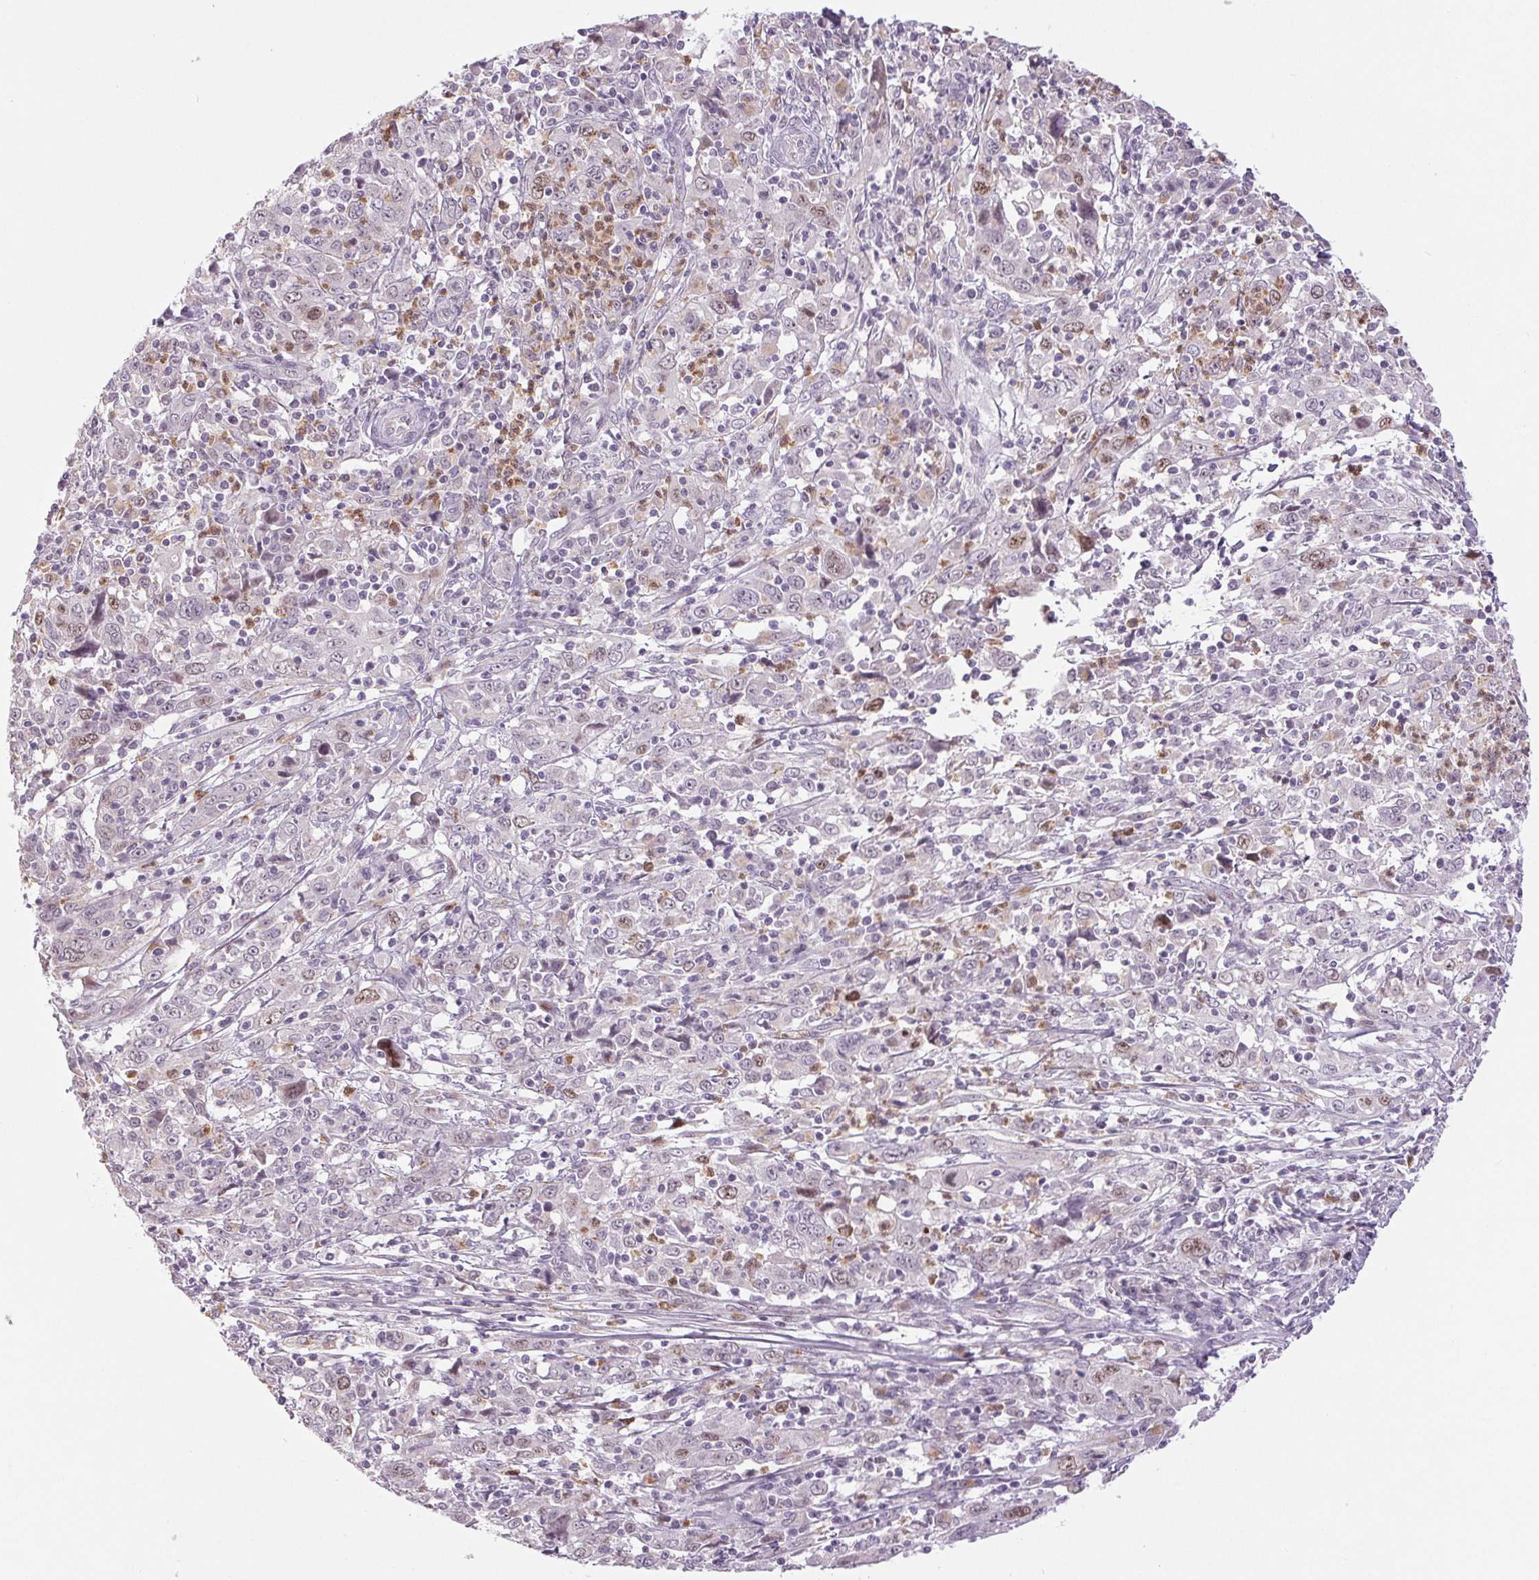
{"staining": {"intensity": "negative", "quantity": "none", "location": "none"}, "tissue": "cervical cancer", "cell_type": "Tumor cells", "image_type": "cancer", "snomed": [{"axis": "morphology", "description": "Squamous cell carcinoma, NOS"}, {"axis": "topography", "description": "Cervix"}], "caption": "There is no significant expression in tumor cells of cervical squamous cell carcinoma.", "gene": "SMIM6", "patient": {"sex": "female", "age": 46}}